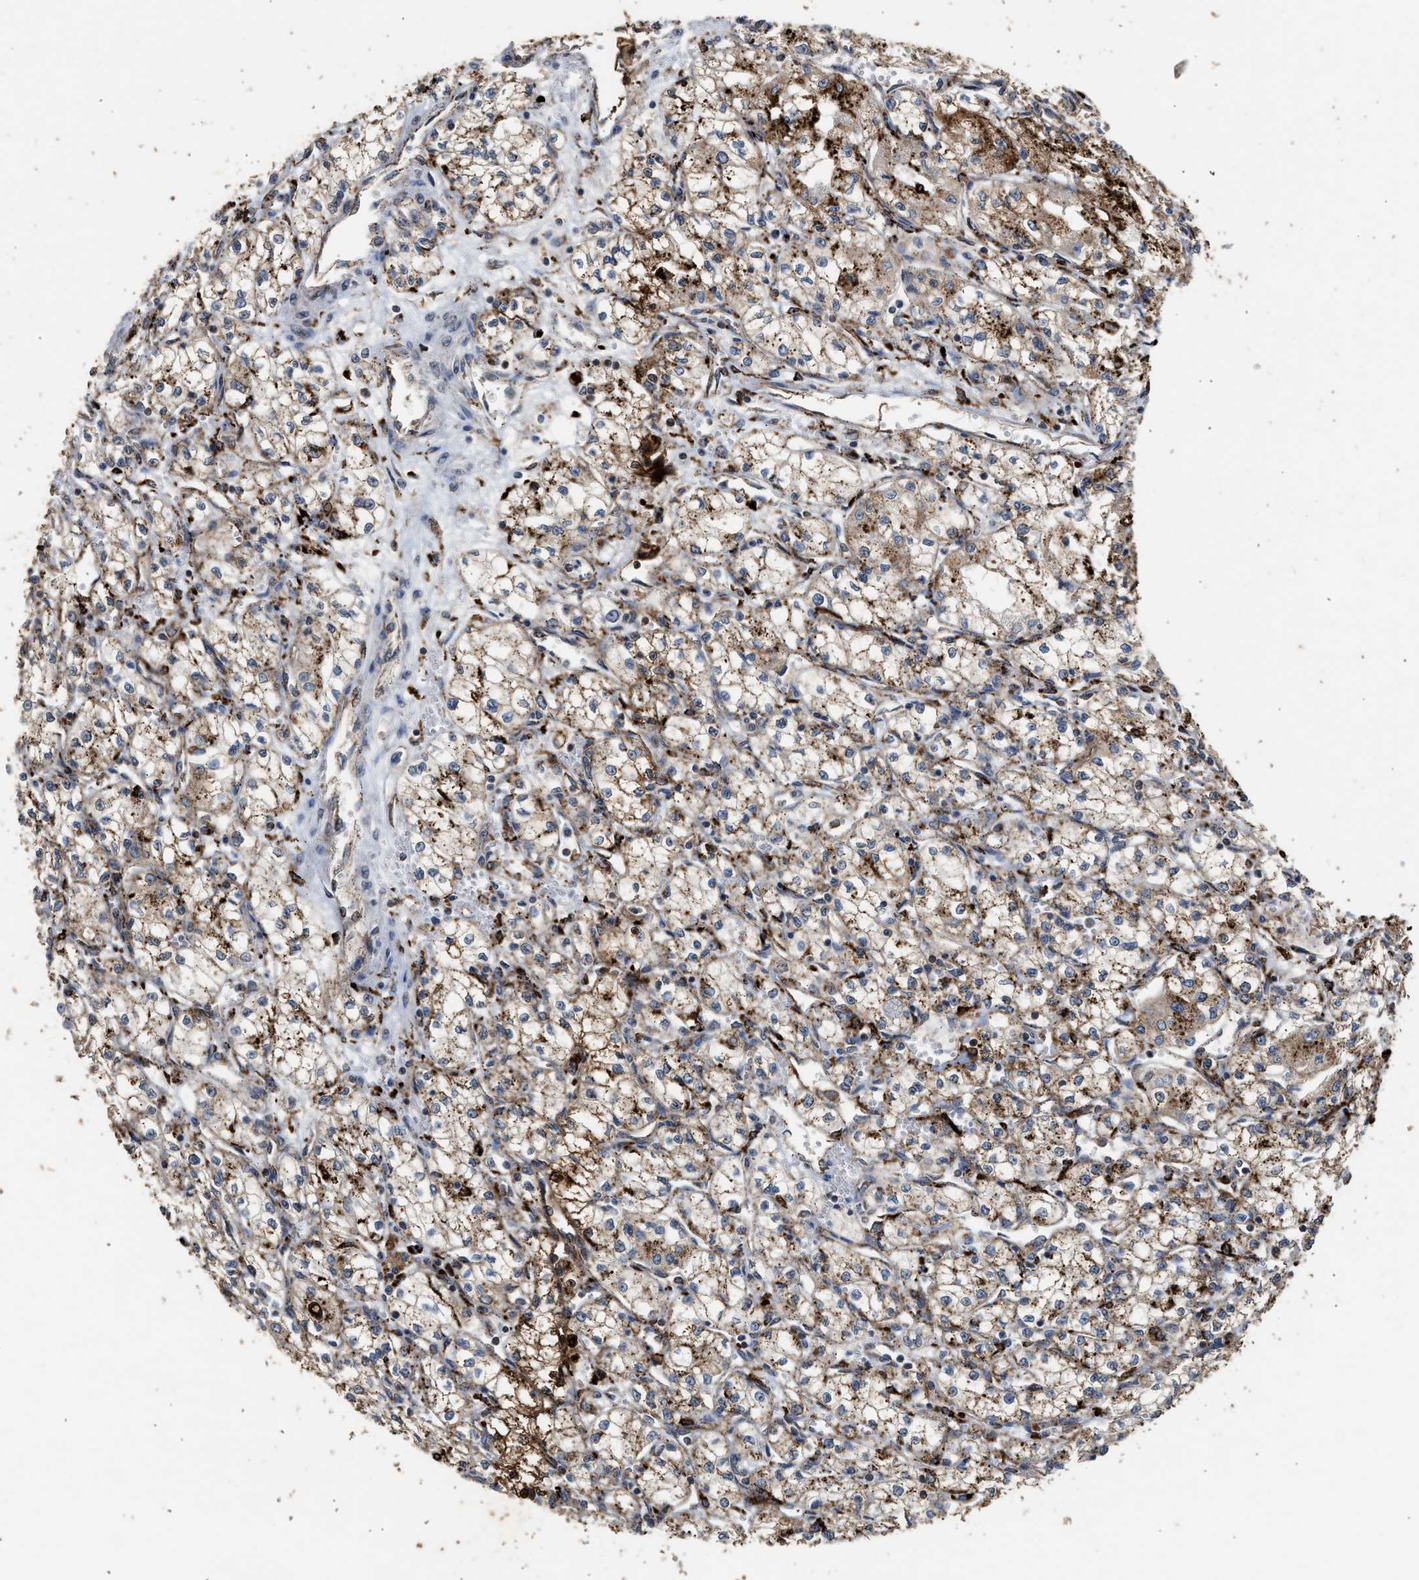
{"staining": {"intensity": "moderate", "quantity": "<25%", "location": "cytoplasmic/membranous"}, "tissue": "renal cancer", "cell_type": "Tumor cells", "image_type": "cancer", "snomed": [{"axis": "morphology", "description": "Normal tissue, NOS"}, {"axis": "morphology", "description": "Adenocarcinoma, NOS"}, {"axis": "topography", "description": "Kidney"}], "caption": "The photomicrograph shows staining of adenocarcinoma (renal), revealing moderate cytoplasmic/membranous protein positivity (brown color) within tumor cells.", "gene": "CTSV", "patient": {"sex": "male", "age": 59}}